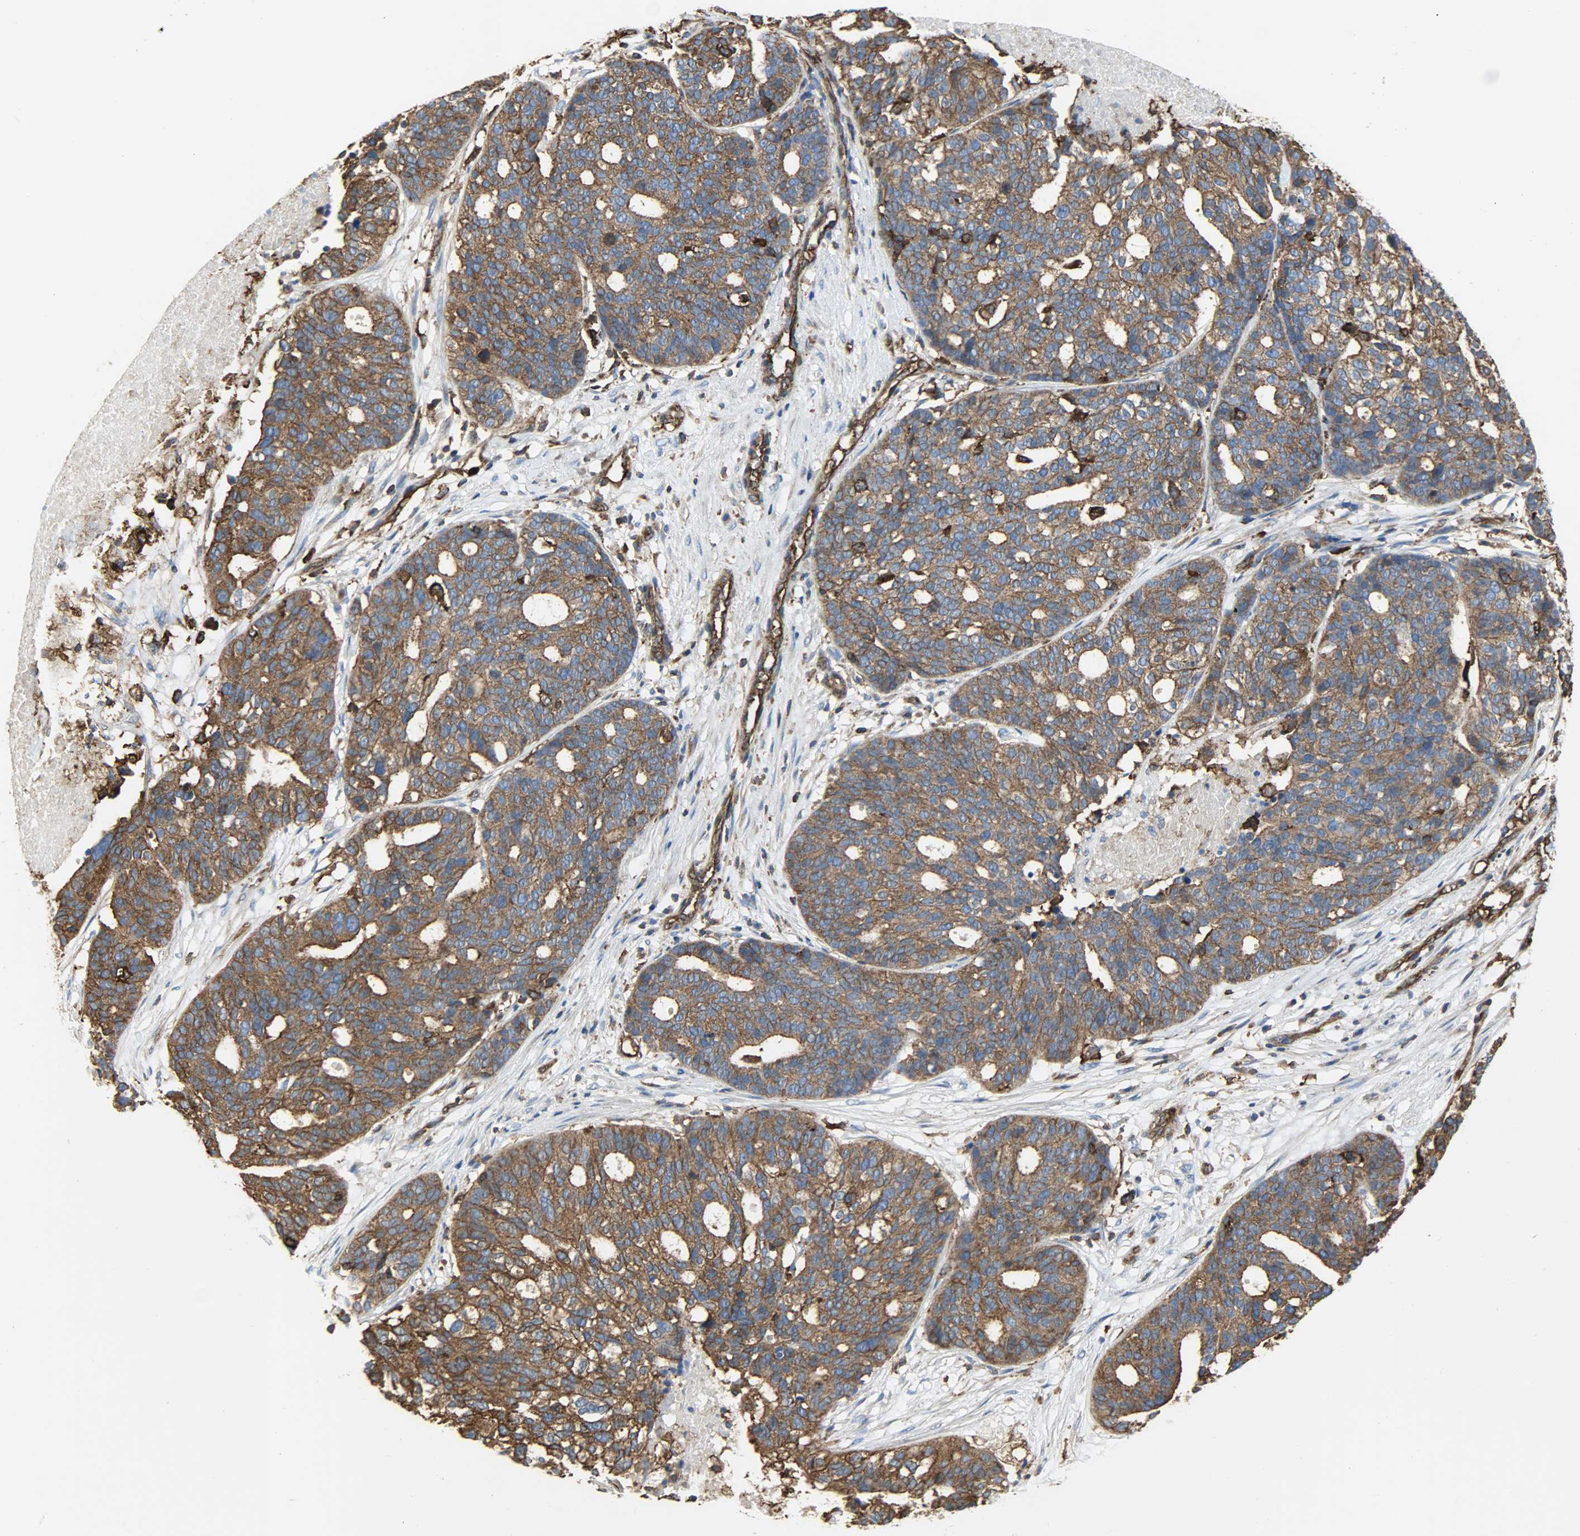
{"staining": {"intensity": "strong", "quantity": ">75%", "location": "cytoplasmic/membranous"}, "tissue": "ovarian cancer", "cell_type": "Tumor cells", "image_type": "cancer", "snomed": [{"axis": "morphology", "description": "Cystadenocarcinoma, serous, NOS"}, {"axis": "topography", "description": "Ovary"}], "caption": "Ovarian serous cystadenocarcinoma tissue shows strong cytoplasmic/membranous staining in about >75% of tumor cells, visualized by immunohistochemistry.", "gene": "VASP", "patient": {"sex": "female", "age": 59}}